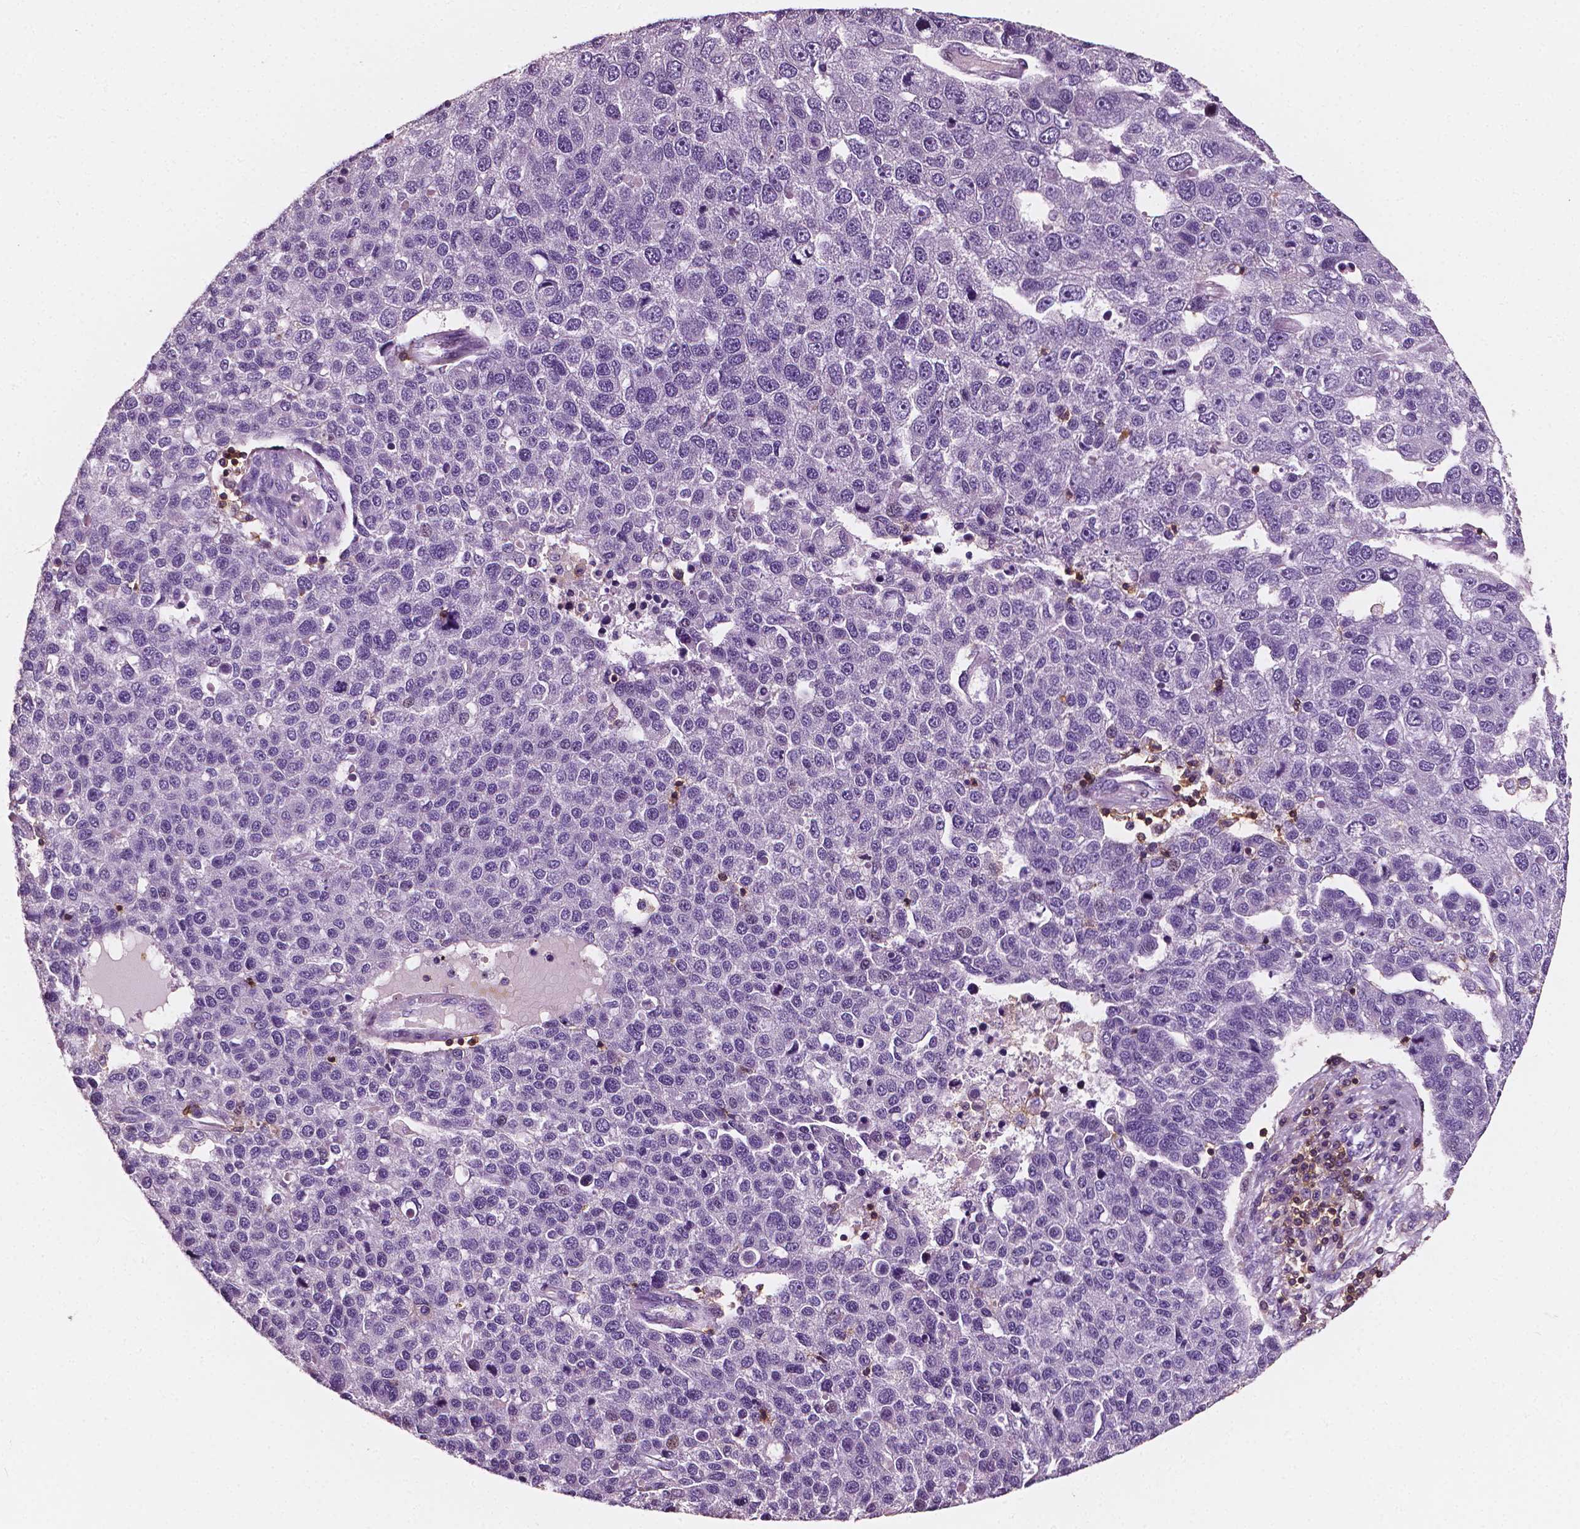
{"staining": {"intensity": "negative", "quantity": "none", "location": "none"}, "tissue": "pancreatic cancer", "cell_type": "Tumor cells", "image_type": "cancer", "snomed": [{"axis": "morphology", "description": "Adenocarcinoma, NOS"}, {"axis": "topography", "description": "Pancreas"}], "caption": "Immunohistochemistry micrograph of pancreatic cancer (adenocarcinoma) stained for a protein (brown), which shows no expression in tumor cells.", "gene": "PTPRC", "patient": {"sex": "female", "age": 61}}